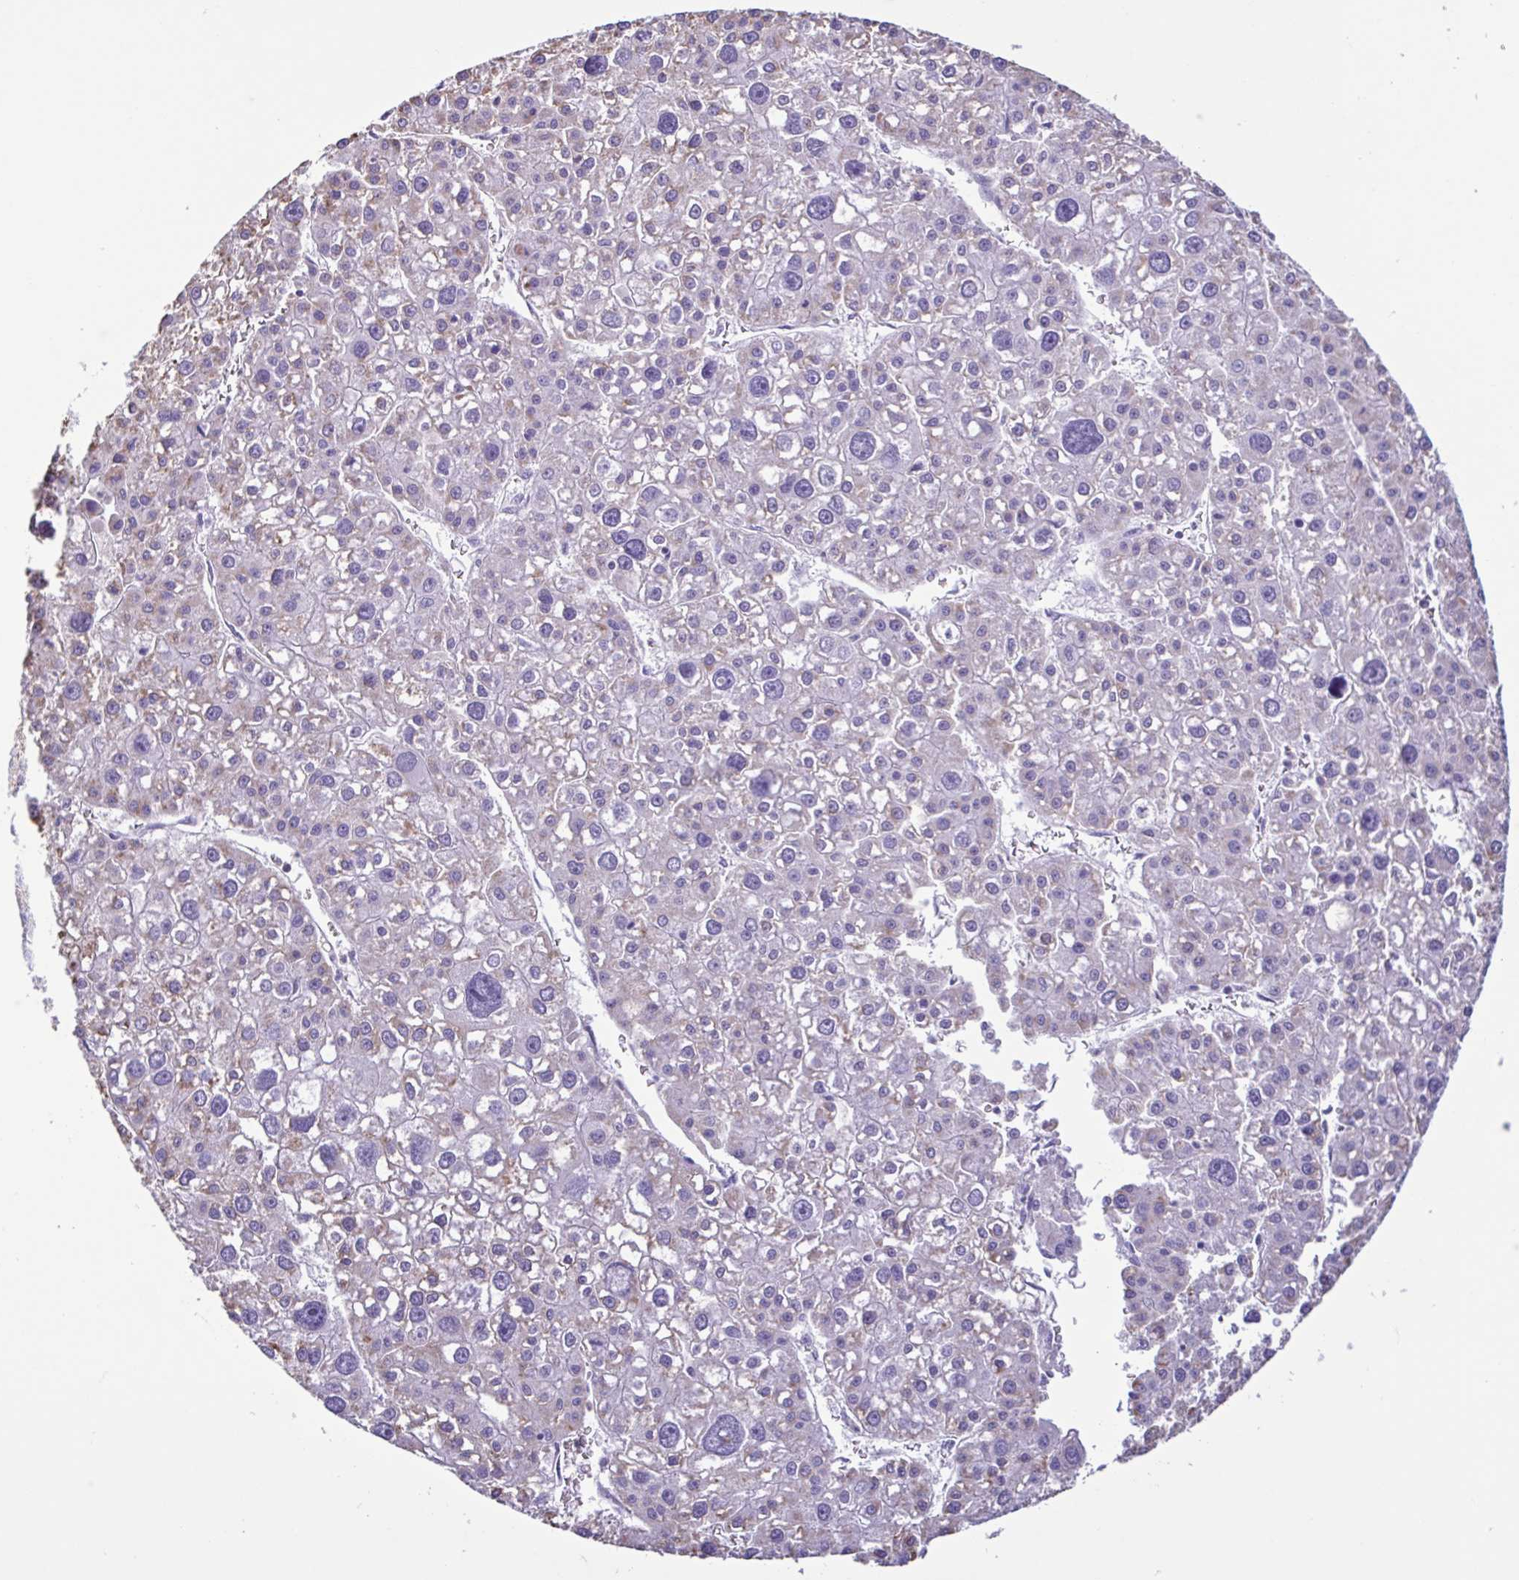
{"staining": {"intensity": "moderate", "quantity": "<25%", "location": "cytoplasmic/membranous"}, "tissue": "liver cancer", "cell_type": "Tumor cells", "image_type": "cancer", "snomed": [{"axis": "morphology", "description": "Carcinoma, Hepatocellular, NOS"}, {"axis": "topography", "description": "Liver"}], "caption": "About <25% of tumor cells in liver cancer display moderate cytoplasmic/membranous protein positivity as visualized by brown immunohistochemical staining.", "gene": "CBY2", "patient": {"sex": "male", "age": 73}}